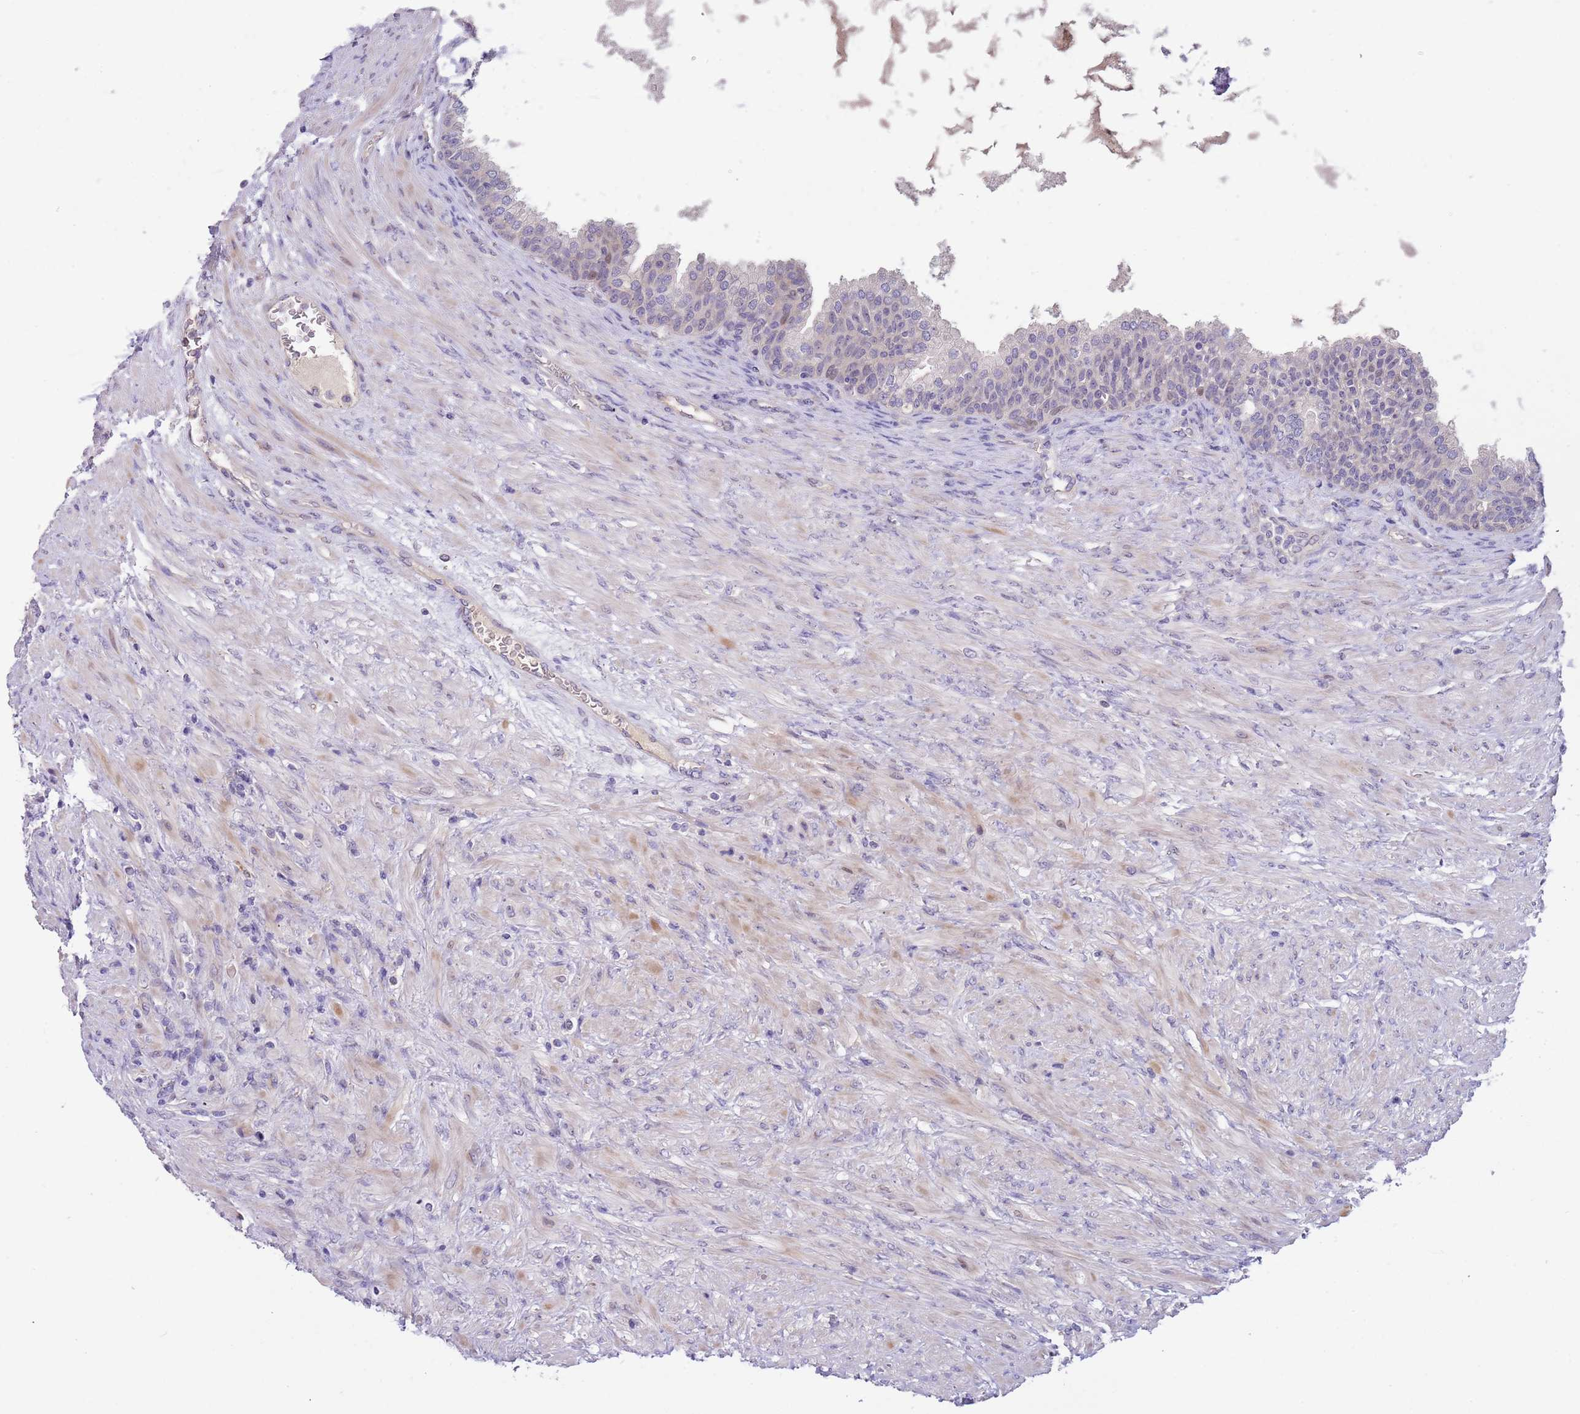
{"staining": {"intensity": "negative", "quantity": "none", "location": "none"}, "tissue": "prostate", "cell_type": "Glandular cells", "image_type": "normal", "snomed": [{"axis": "morphology", "description": "Normal tissue, NOS"}, {"axis": "topography", "description": "Prostate"}], "caption": "Glandular cells show no significant protein staining in benign prostate. (Immunohistochemistry (ihc), brightfield microscopy, high magnification).", "gene": "CABYR", "patient": {"sex": "male", "age": 76}}